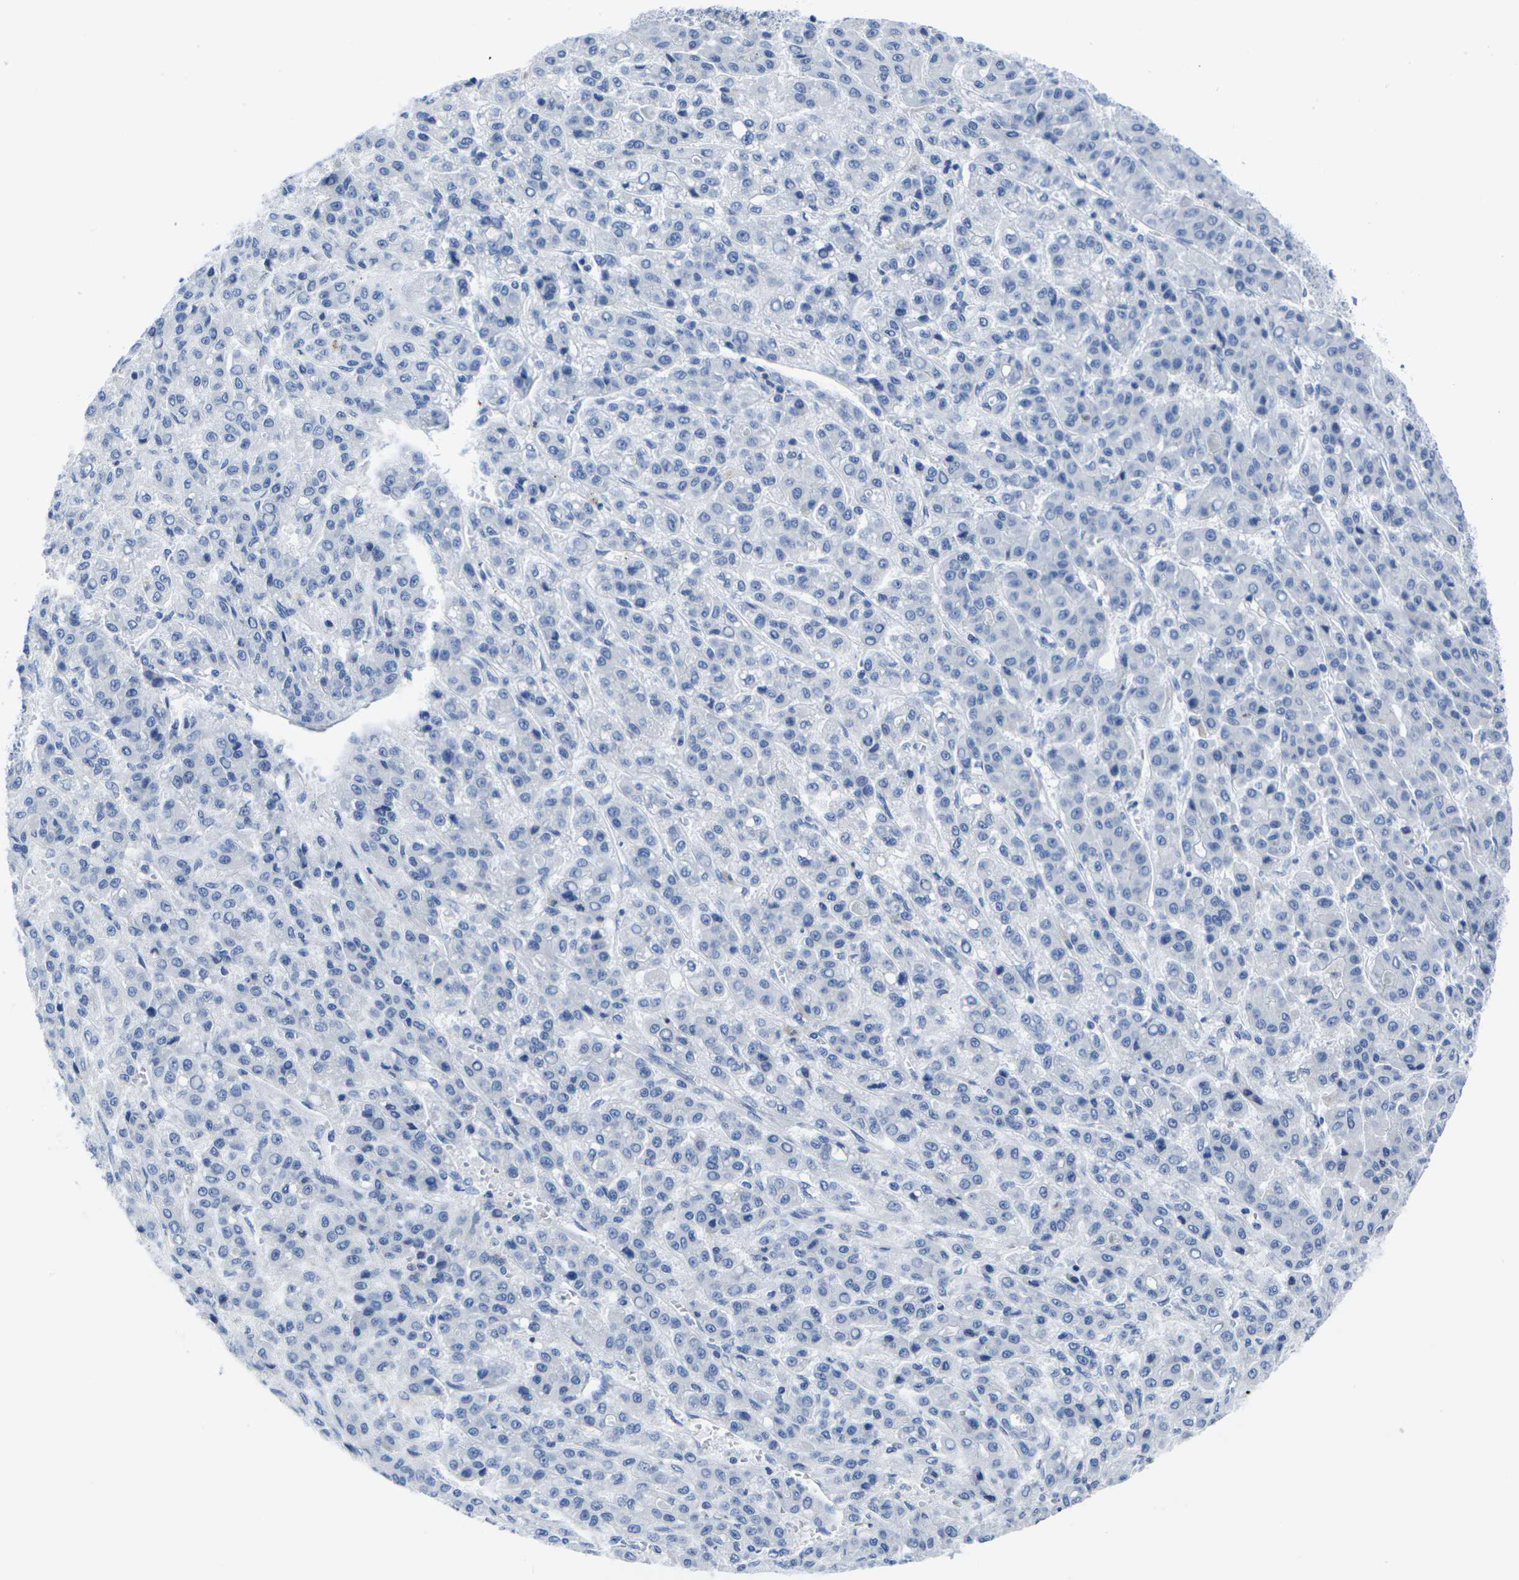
{"staining": {"intensity": "negative", "quantity": "none", "location": "none"}, "tissue": "liver cancer", "cell_type": "Tumor cells", "image_type": "cancer", "snomed": [{"axis": "morphology", "description": "Carcinoma, Hepatocellular, NOS"}, {"axis": "topography", "description": "Liver"}], "caption": "Tumor cells show no significant protein expression in liver hepatocellular carcinoma.", "gene": "EIF4A1", "patient": {"sex": "male", "age": 70}}